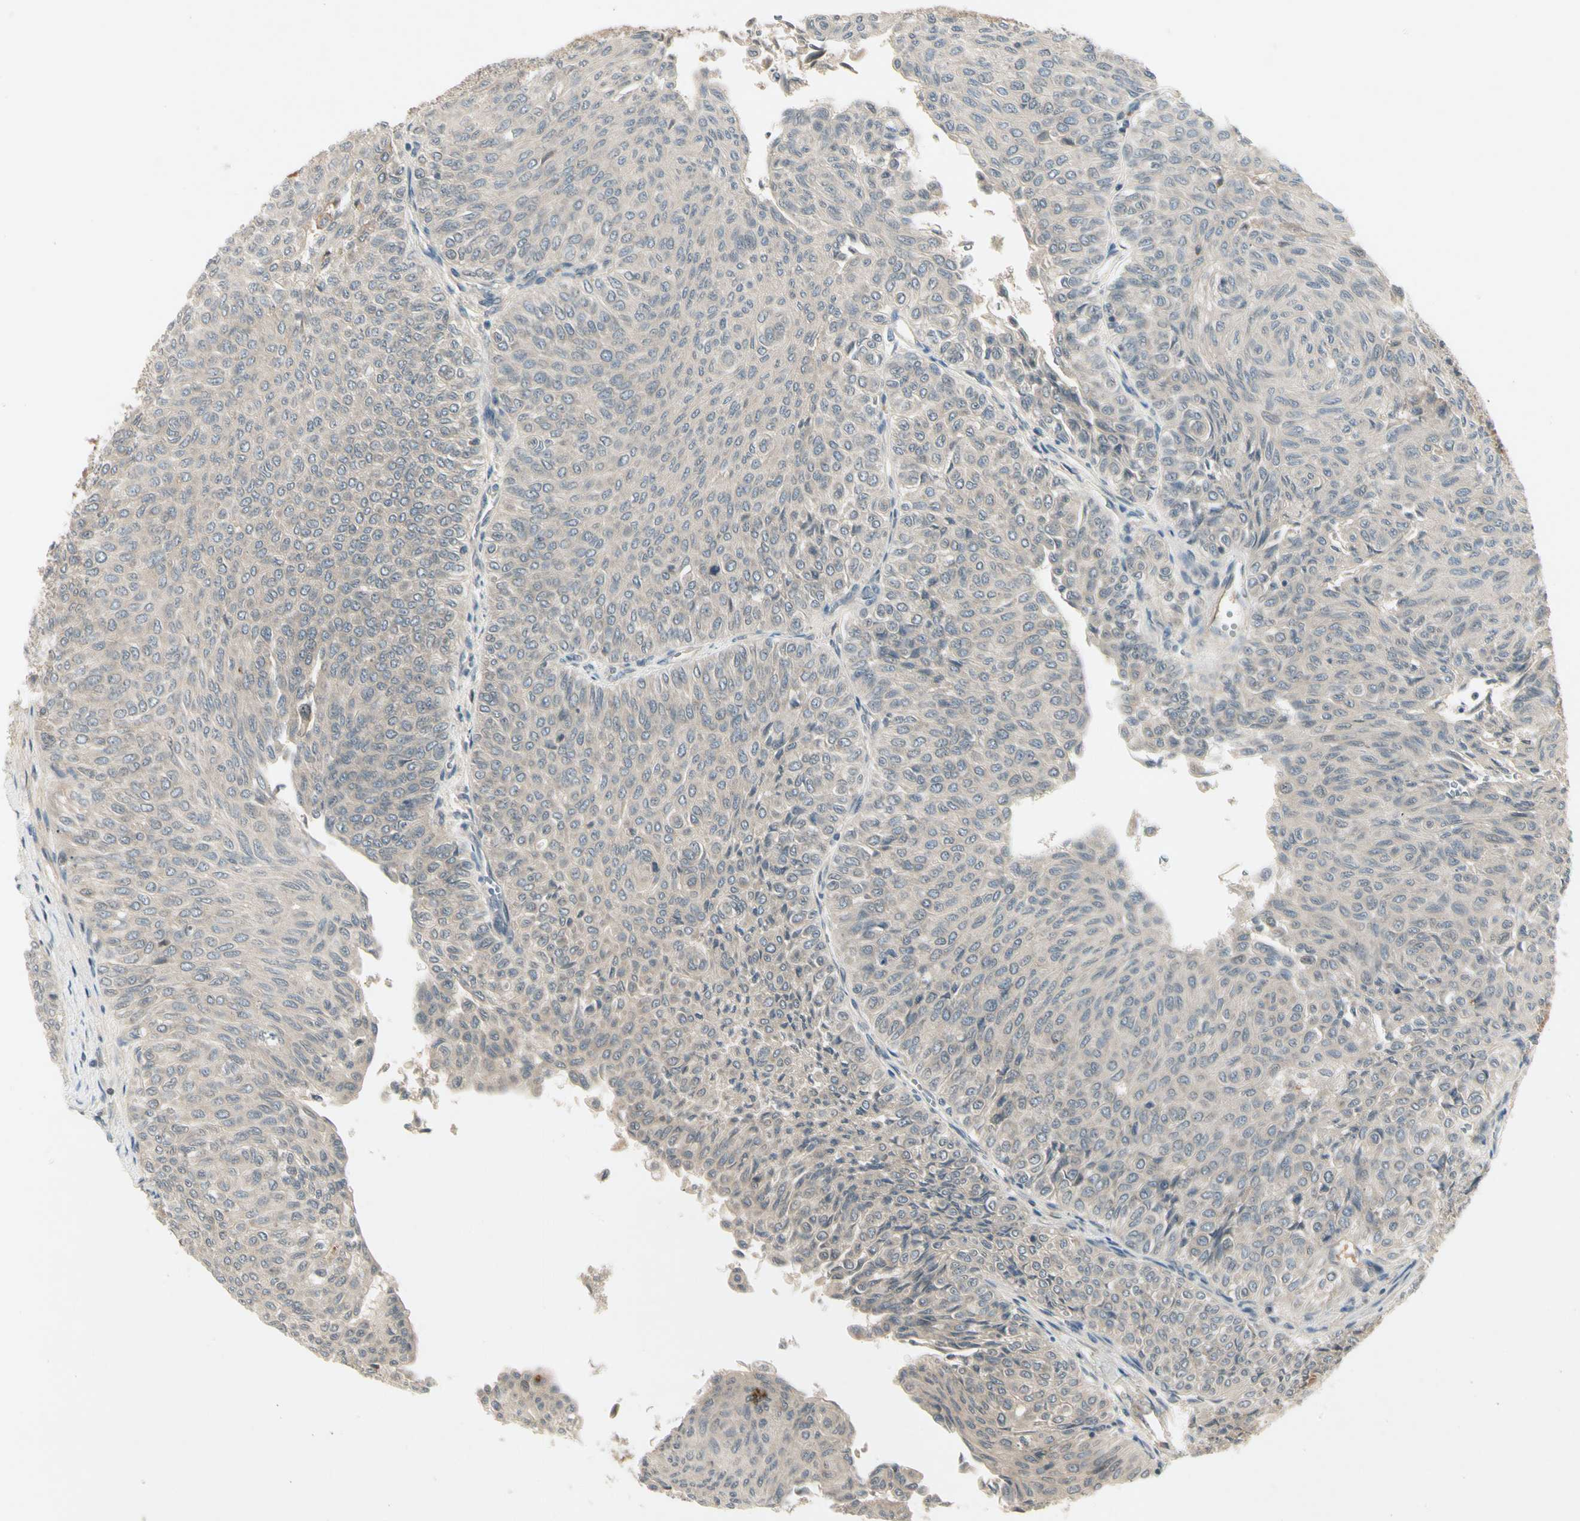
{"staining": {"intensity": "negative", "quantity": "none", "location": "none"}, "tissue": "urothelial cancer", "cell_type": "Tumor cells", "image_type": "cancer", "snomed": [{"axis": "morphology", "description": "Urothelial carcinoma, Low grade"}, {"axis": "topography", "description": "Urinary bladder"}], "caption": "High magnification brightfield microscopy of urothelial cancer stained with DAB (brown) and counterstained with hematoxylin (blue): tumor cells show no significant positivity. The staining was performed using DAB (3,3'-diaminobenzidine) to visualize the protein expression in brown, while the nuclei were stained in blue with hematoxylin (Magnification: 20x).", "gene": "CCL4", "patient": {"sex": "male", "age": 78}}